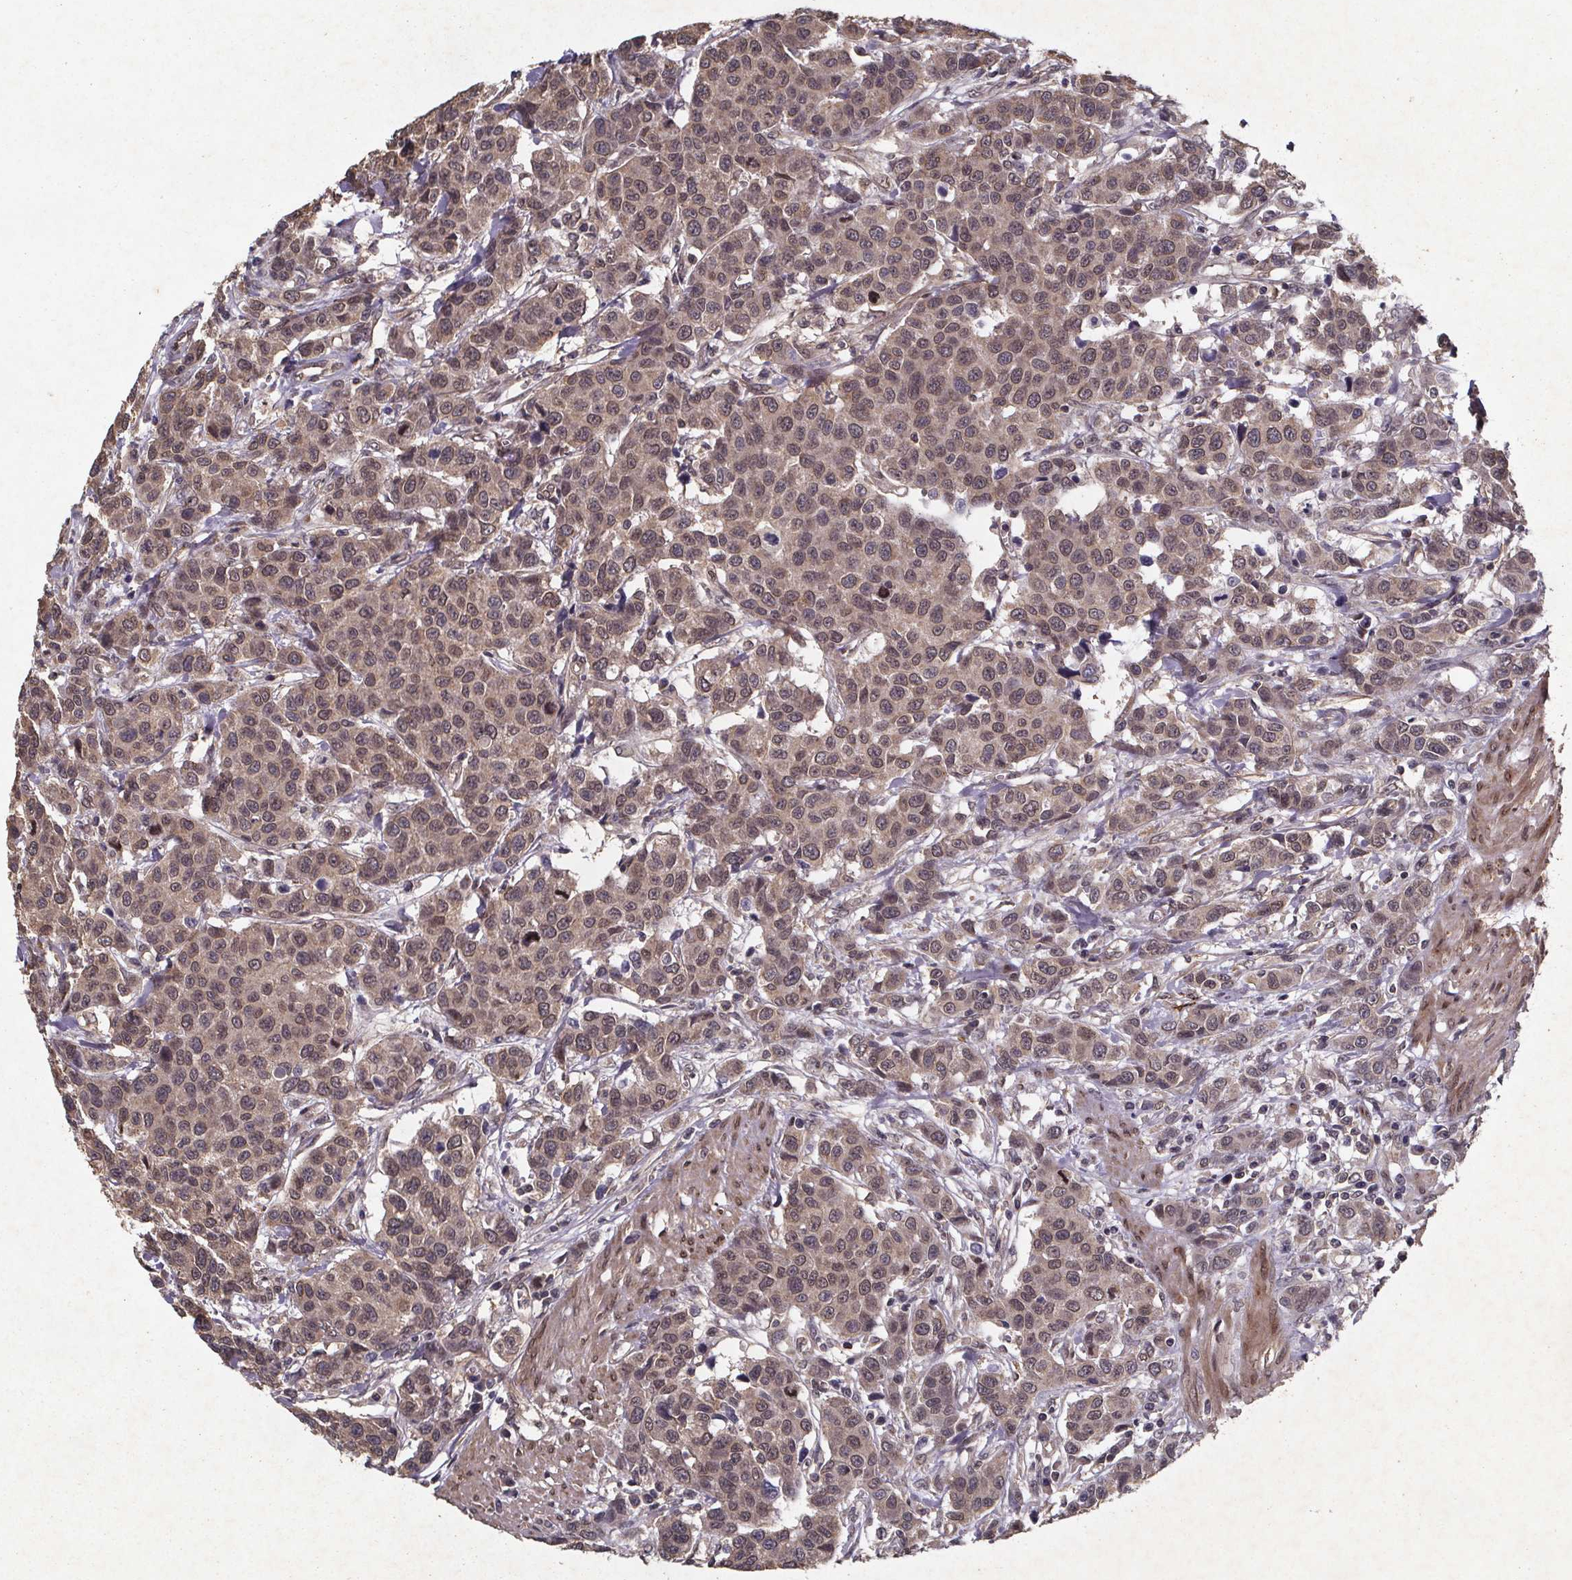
{"staining": {"intensity": "moderate", "quantity": ">75%", "location": "cytoplasmic/membranous,nuclear"}, "tissue": "urothelial cancer", "cell_type": "Tumor cells", "image_type": "cancer", "snomed": [{"axis": "morphology", "description": "Urothelial carcinoma, High grade"}, {"axis": "topography", "description": "Urinary bladder"}], "caption": "Urothelial cancer stained with a protein marker shows moderate staining in tumor cells.", "gene": "PIERCE2", "patient": {"sex": "female", "age": 58}}